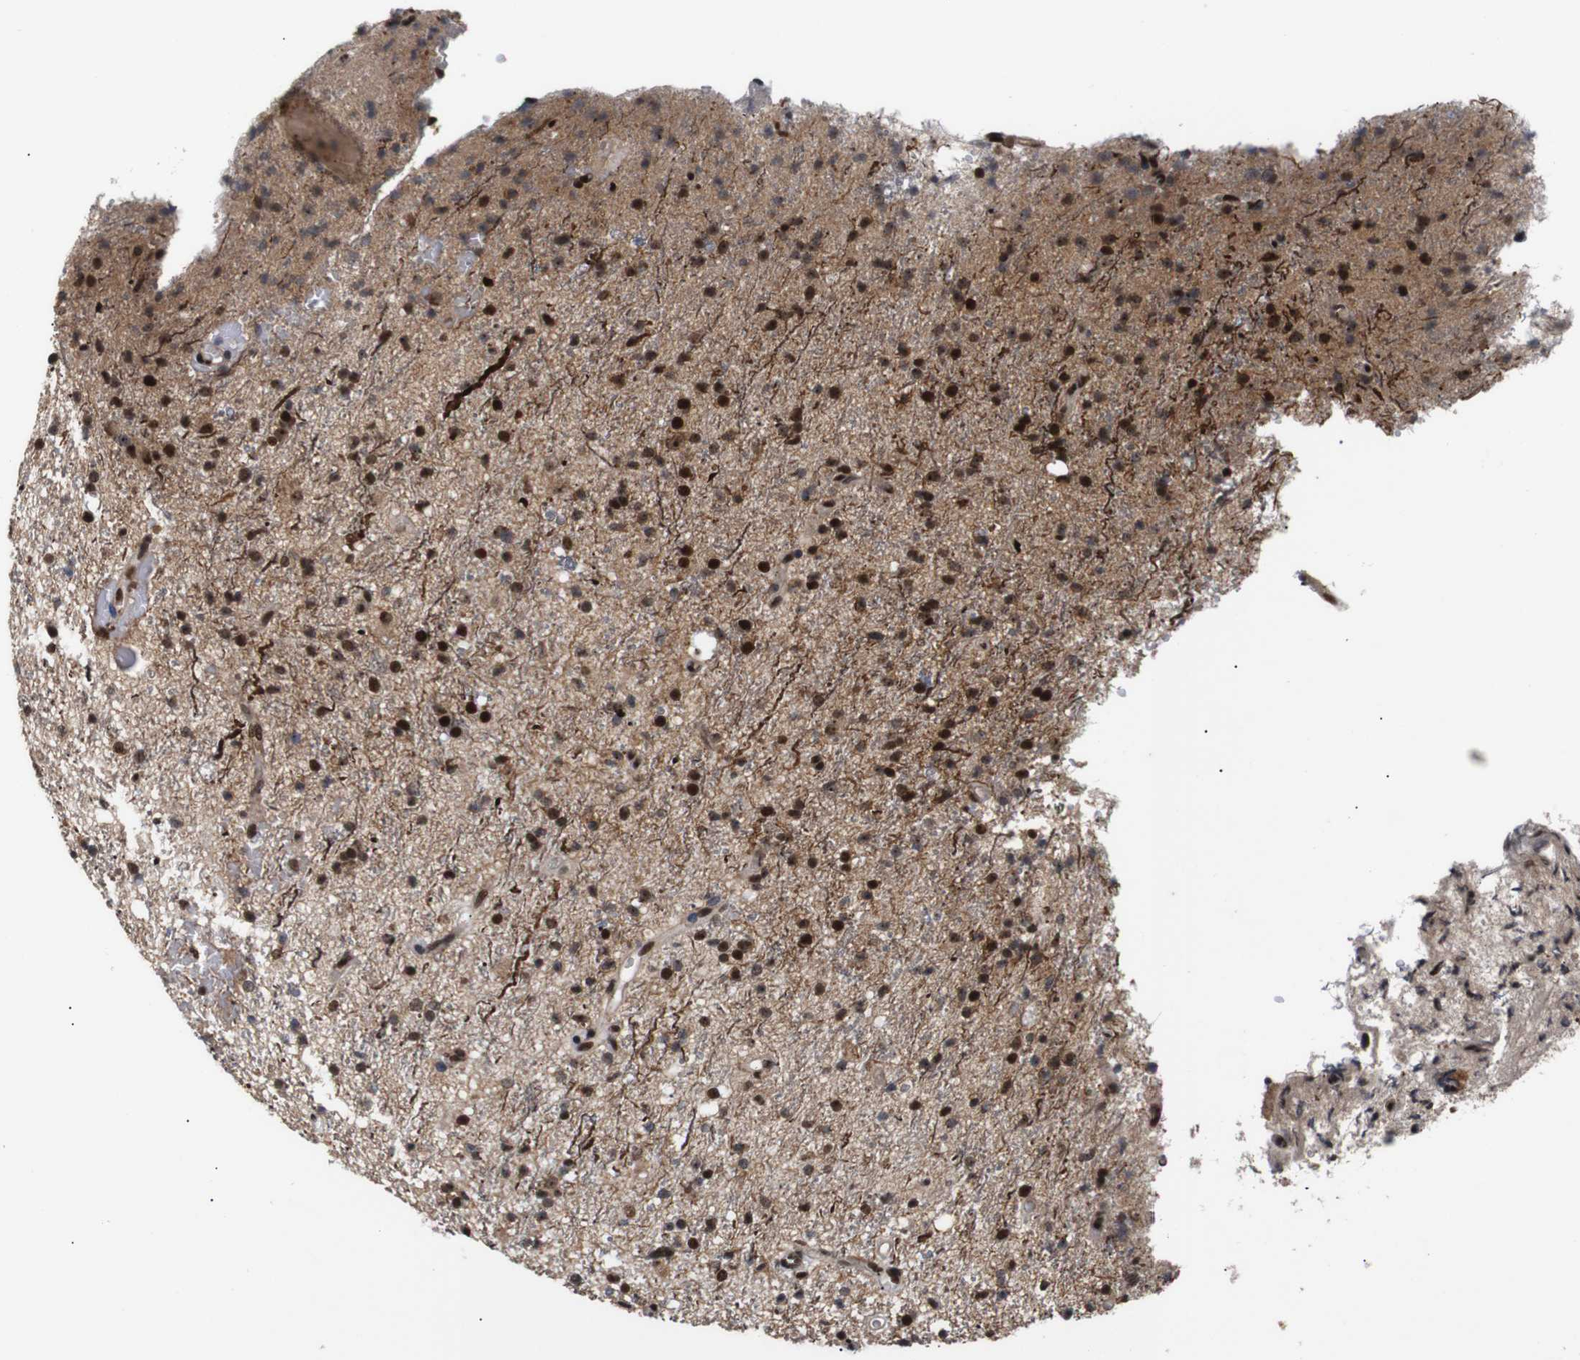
{"staining": {"intensity": "strong", "quantity": ">75%", "location": "nuclear"}, "tissue": "glioma", "cell_type": "Tumor cells", "image_type": "cancer", "snomed": [{"axis": "morphology", "description": "Glioma, malignant, High grade"}, {"axis": "topography", "description": "Brain"}], "caption": "A brown stain shows strong nuclear positivity of a protein in human glioma tumor cells.", "gene": "KIF23", "patient": {"sex": "male", "age": 47}}